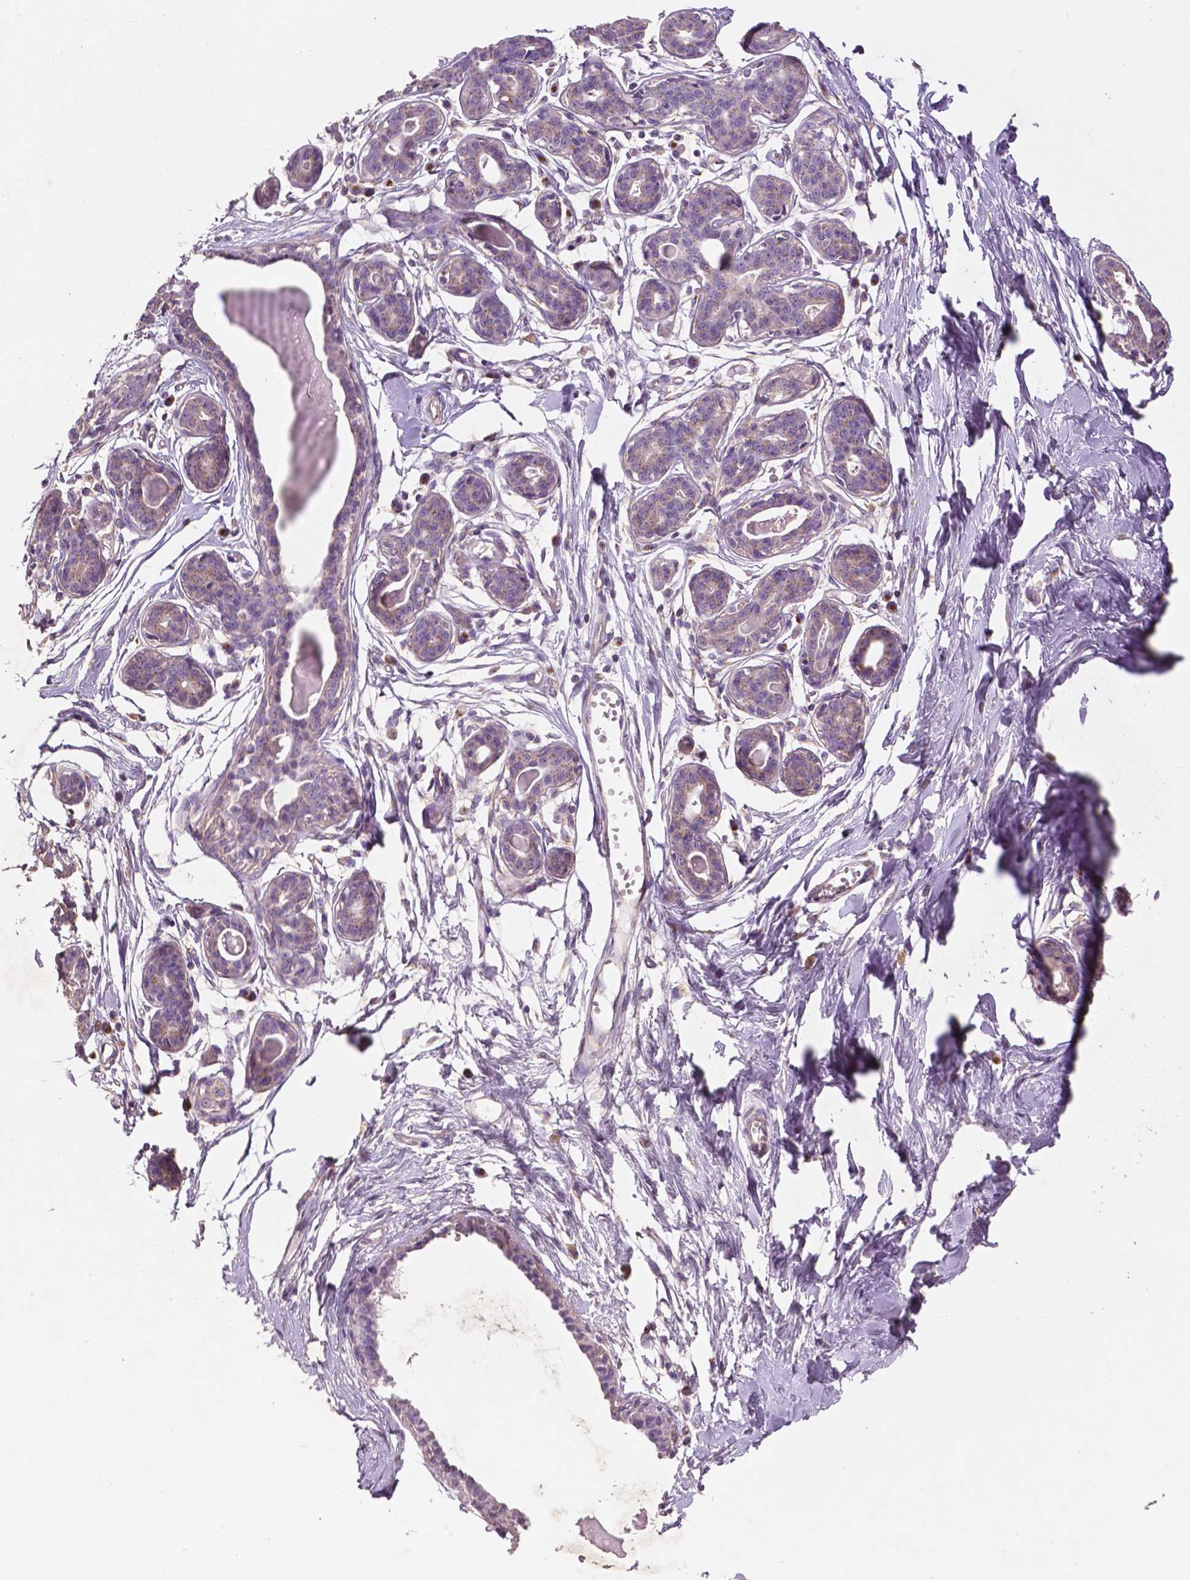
{"staining": {"intensity": "weak", "quantity": "25%-75%", "location": "cytoplasmic/membranous"}, "tissue": "breast", "cell_type": "Adipocytes", "image_type": "normal", "snomed": [{"axis": "morphology", "description": "Normal tissue, NOS"}, {"axis": "topography", "description": "Breast"}], "caption": "This histopathology image exhibits immunohistochemistry staining of unremarkable human breast, with low weak cytoplasmic/membranous positivity in about 25%-75% of adipocytes.", "gene": "CHPT1", "patient": {"sex": "female", "age": 45}}